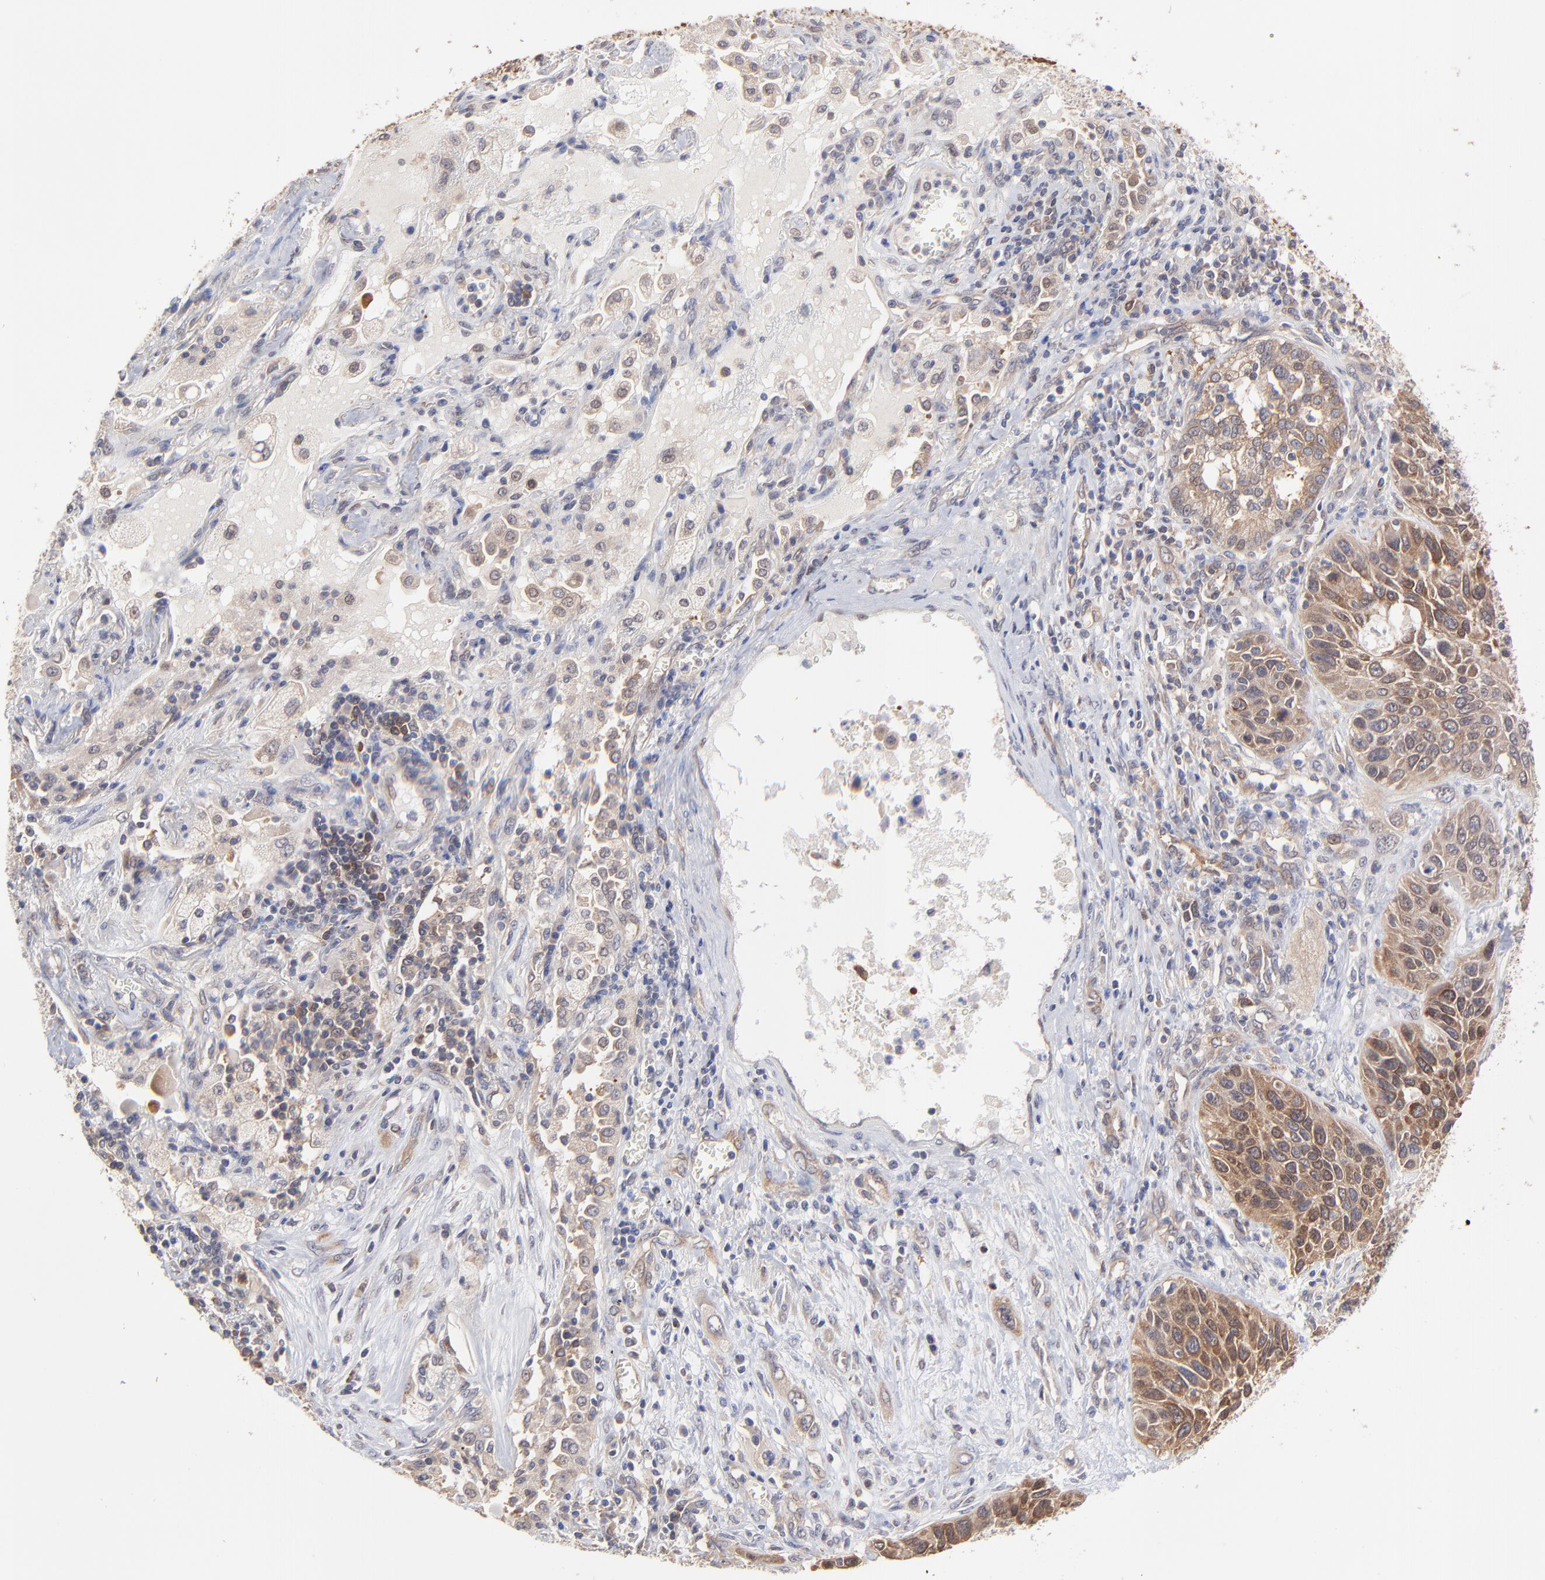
{"staining": {"intensity": "moderate", "quantity": ">75%", "location": "cytoplasmic/membranous"}, "tissue": "lung cancer", "cell_type": "Tumor cells", "image_type": "cancer", "snomed": [{"axis": "morphology", "description": "Squamous cell carcinoma, NOS"}, {"axis": "topography", "description": "Lung"}], "caption": "Brown immunohistochemical staining in human lung cancer (squamous cell carcinoma) demonstrates moderate cytoplasmic/membranous staining in approximately >75% of tumor cells.", "gene": "GART", "patient": {"sex": "female", "age": 76}}